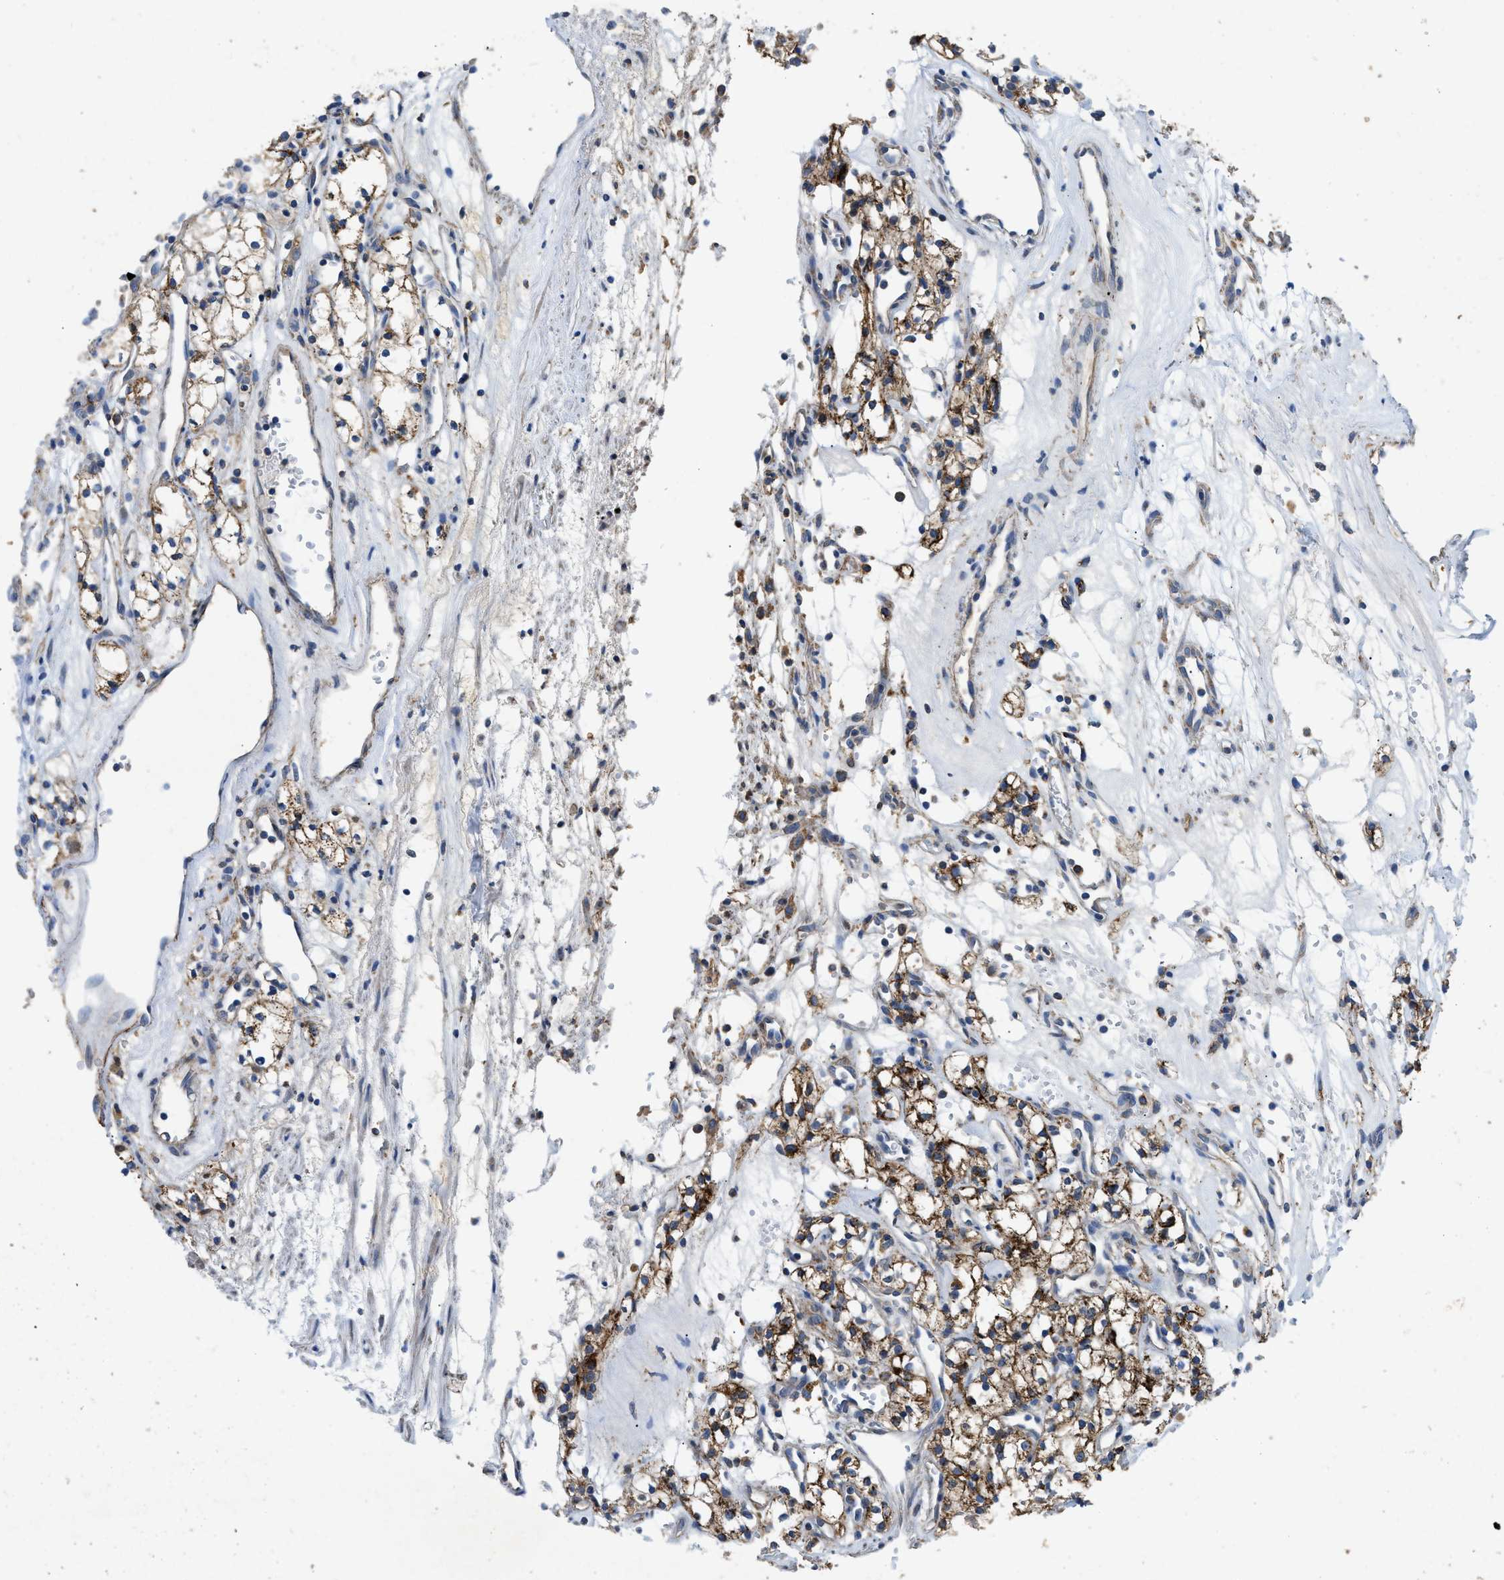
{"staining": {"intensity": "moderate", "quantity": ">75%", "location": "cytoplasmic/membranous"}, "tissue": "renal cancer", "cell_type": "Tumor cells", "image_type": "cancer", "snomed": [{"axis": "morphology", "description": "Adenocarcinoma, NOS"}, {"axis": "topography", "description": "Kidney"}], "caption": "Moderate cytoplasmic/membranous staining for a protein is present in approximately >75% of tumor cells of adenocarcinoma (renal) using IHC.", "gene": "CDK15", "patient": {"sex": "male", "age": 59}}